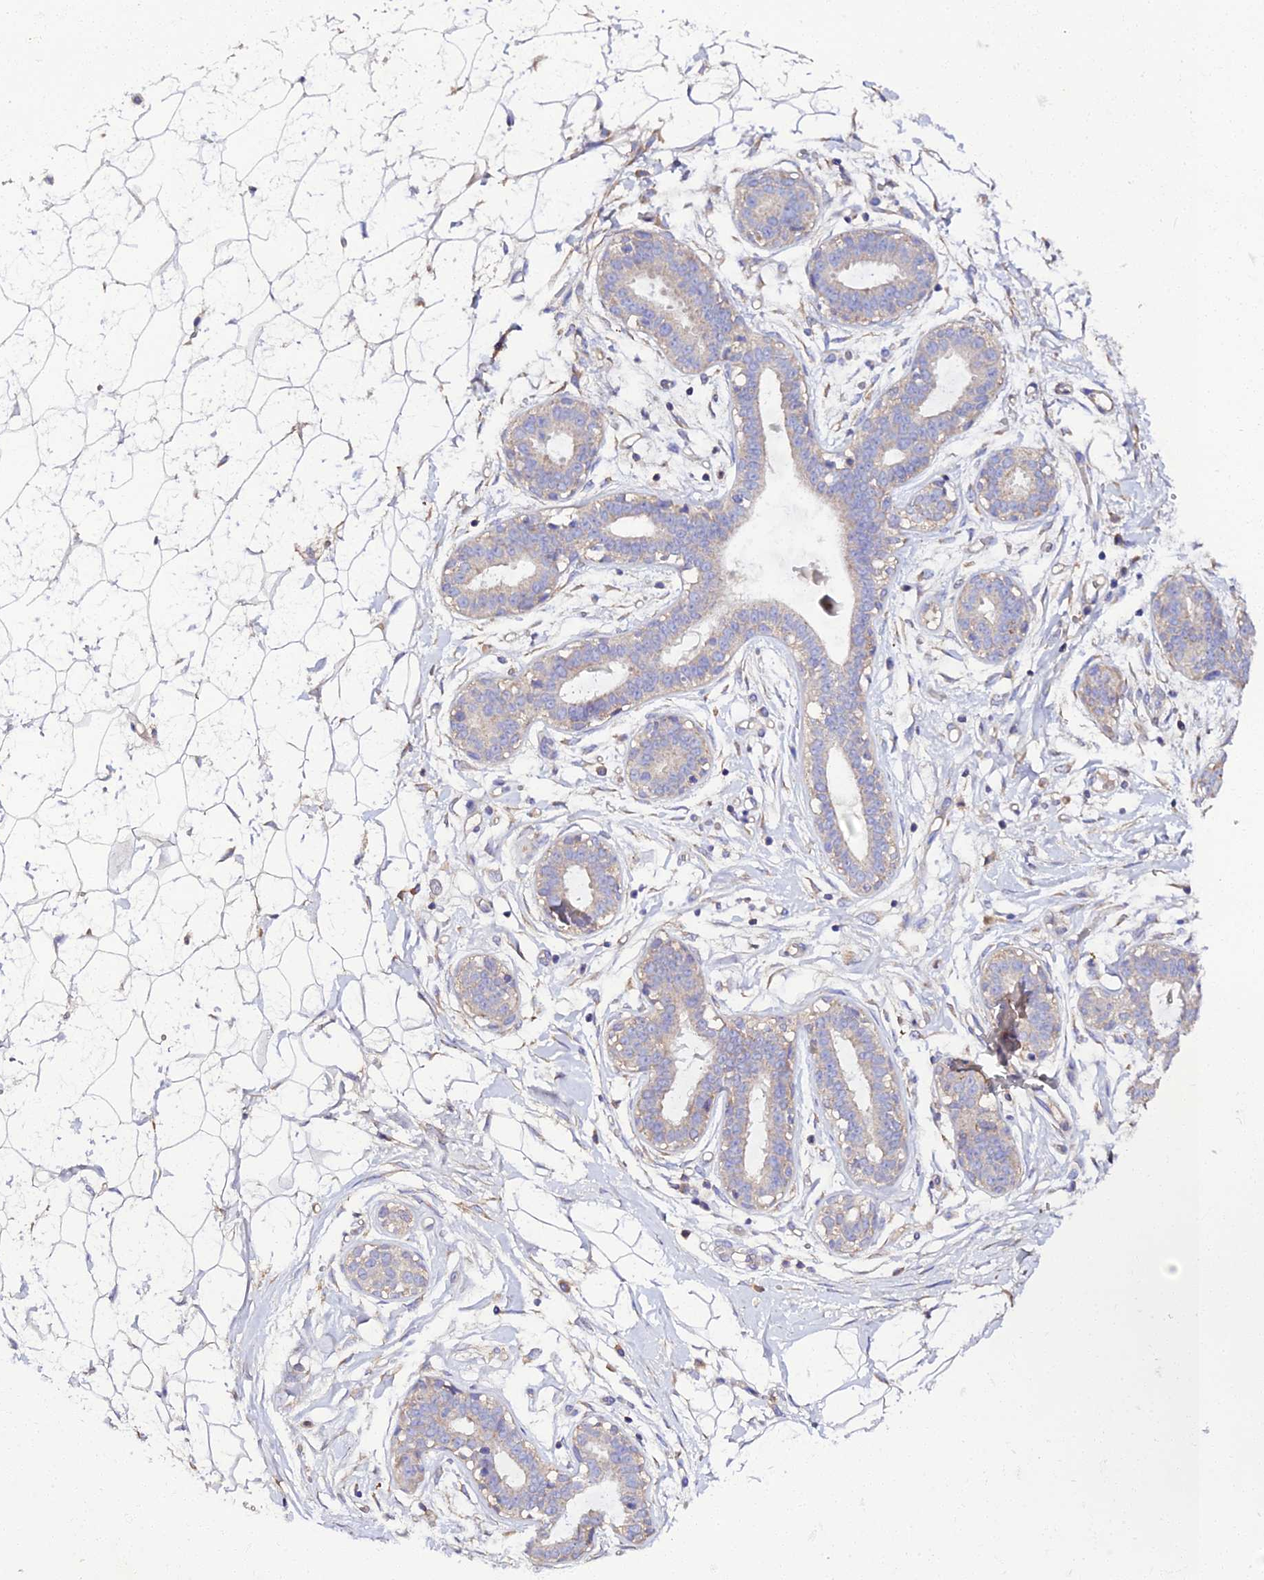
{"staining": {"intensity": "negative", "quantity": "none", "location": "none"}, "tissue": "breast", "cell_type": "Adipocytes", "image_type": "normal", "snomed": [{"axis": "morphology", "description": "Normal tissue, NOS"}, {"axis": "morphology", "description": "Adenoma, NOS"}, {"axis": "topography", "description": "Breast"}], "caption": "Adipocytes show no significant positivity in unremarkable breast. (Immunohistochemistry (ihc), brightfield microscopy, high magnification).", "gene": "SCX", "patient": {"sex": "female", "age": 23}}